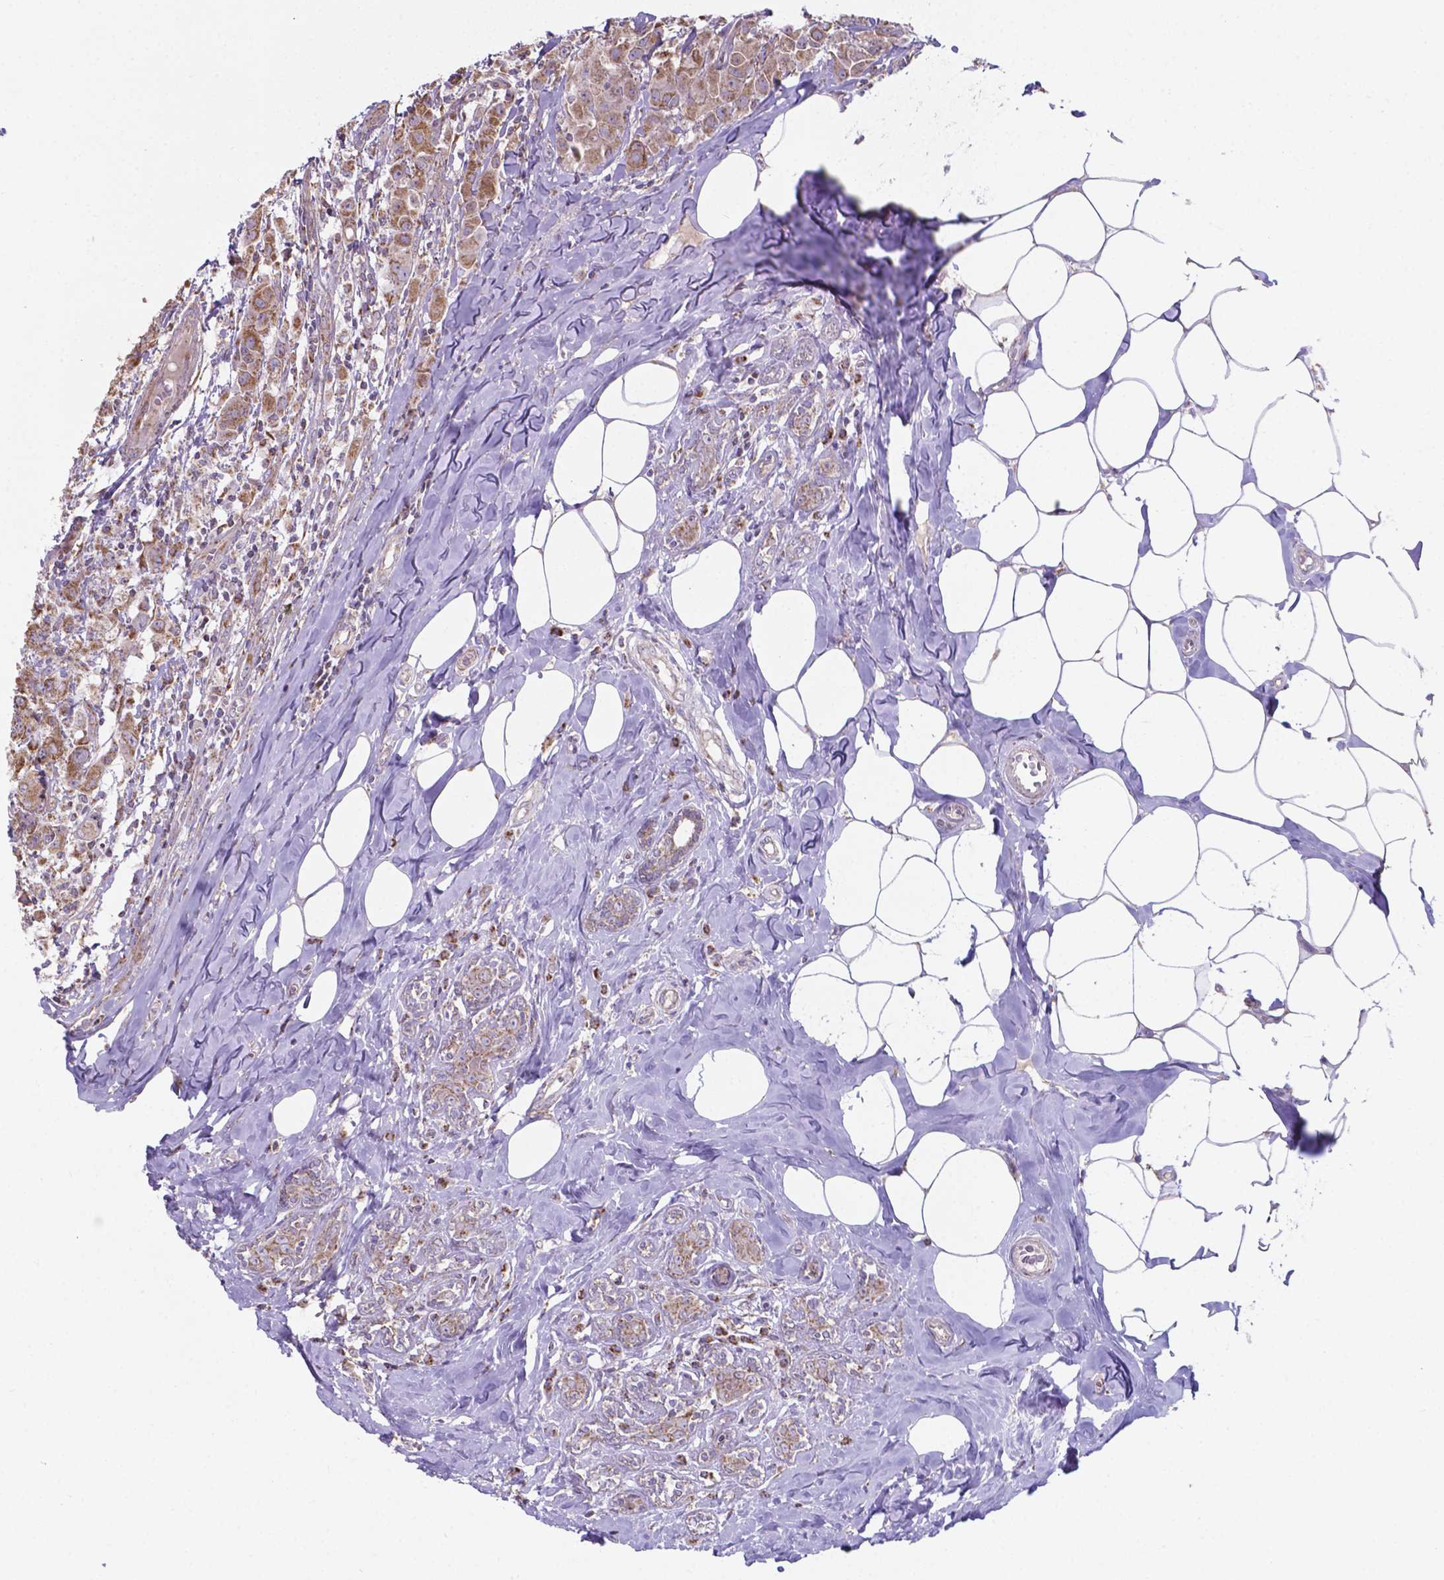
{"staining": {"intensity": "moderate", "quantity": ">75%", "location": "cytoplasmic/membranous"}, "tissue": "breast cancer", "cell_type": "Tumor cells", "image_type": "cancer", "snomed": [{"axis": "morphology", "description": "Normal tissue, NOS"}, {"axis": "morphology", "description": "Duct carcinoma"}, {"axis": "topography", "description": "Breast"}], "caption": "Immunohistochemistry (IHC) image of neoplastic tissue: intraductal carcinoma (breast) stained using IHC reveals medium levels of moderate protein expression localized specifically in the cytoplasmic/membranous of tumor cells, appearing as a cytoplasmic/membranous brown color.", "gene": "FAM114A1", "patient": {"sex": "female", "age": 43}}